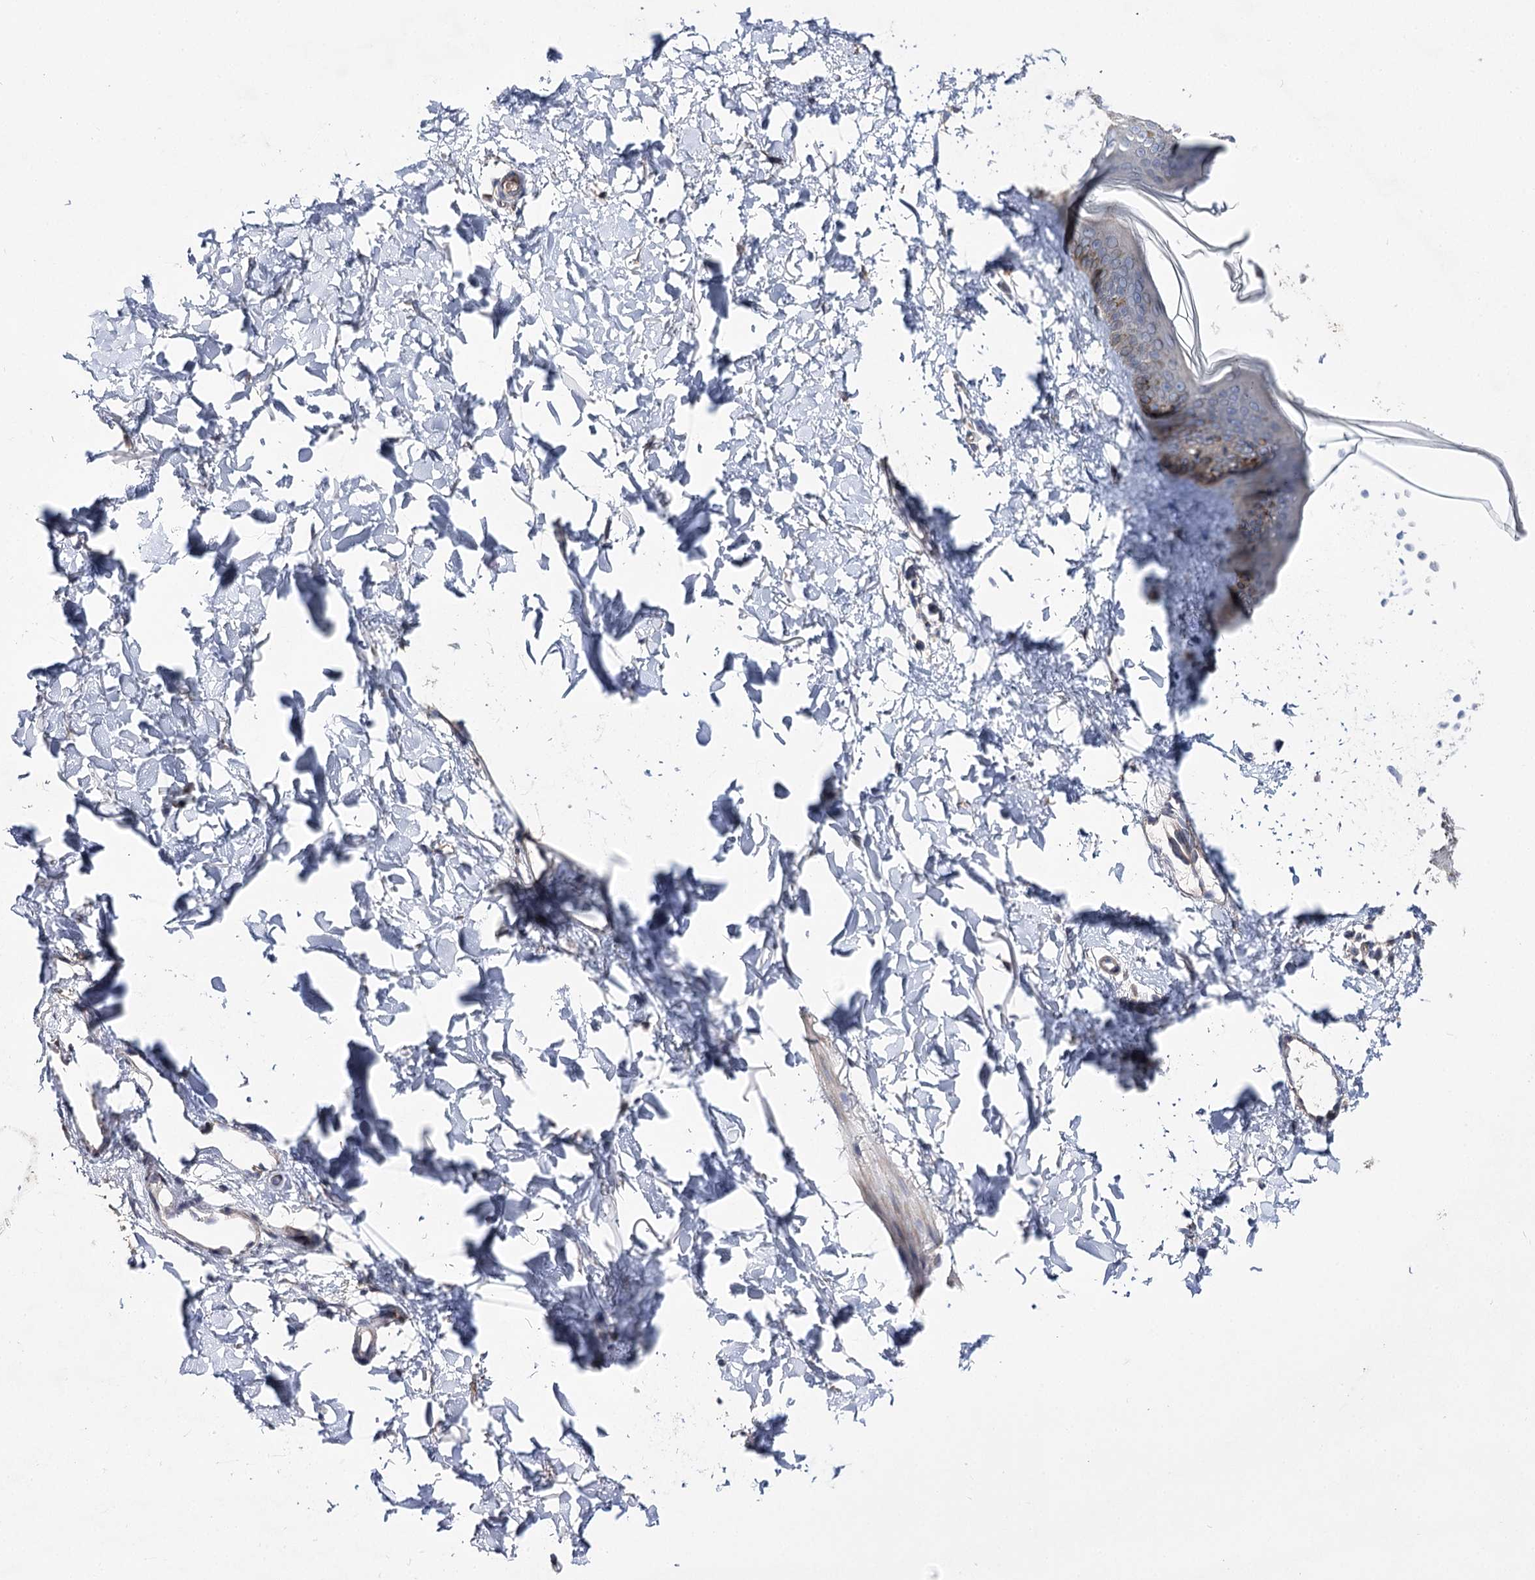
{"staining": {"intensity": "negative", "quantity": "none", "location": "none"}, "tissue": "skin", "cell_type": "Fibroblasts", "image_type": "normal", "snomed": [{"axis": "morphology", "description": "Normal tissue, NOS"}, {"axis": "topography", "description": "Skin"}], "caption": "This is an IHC histopathology image of normal skin. There is no staining in fibroblasts.", "gene": "AURKC", "patient": {"sex": "female", "age": 58}}